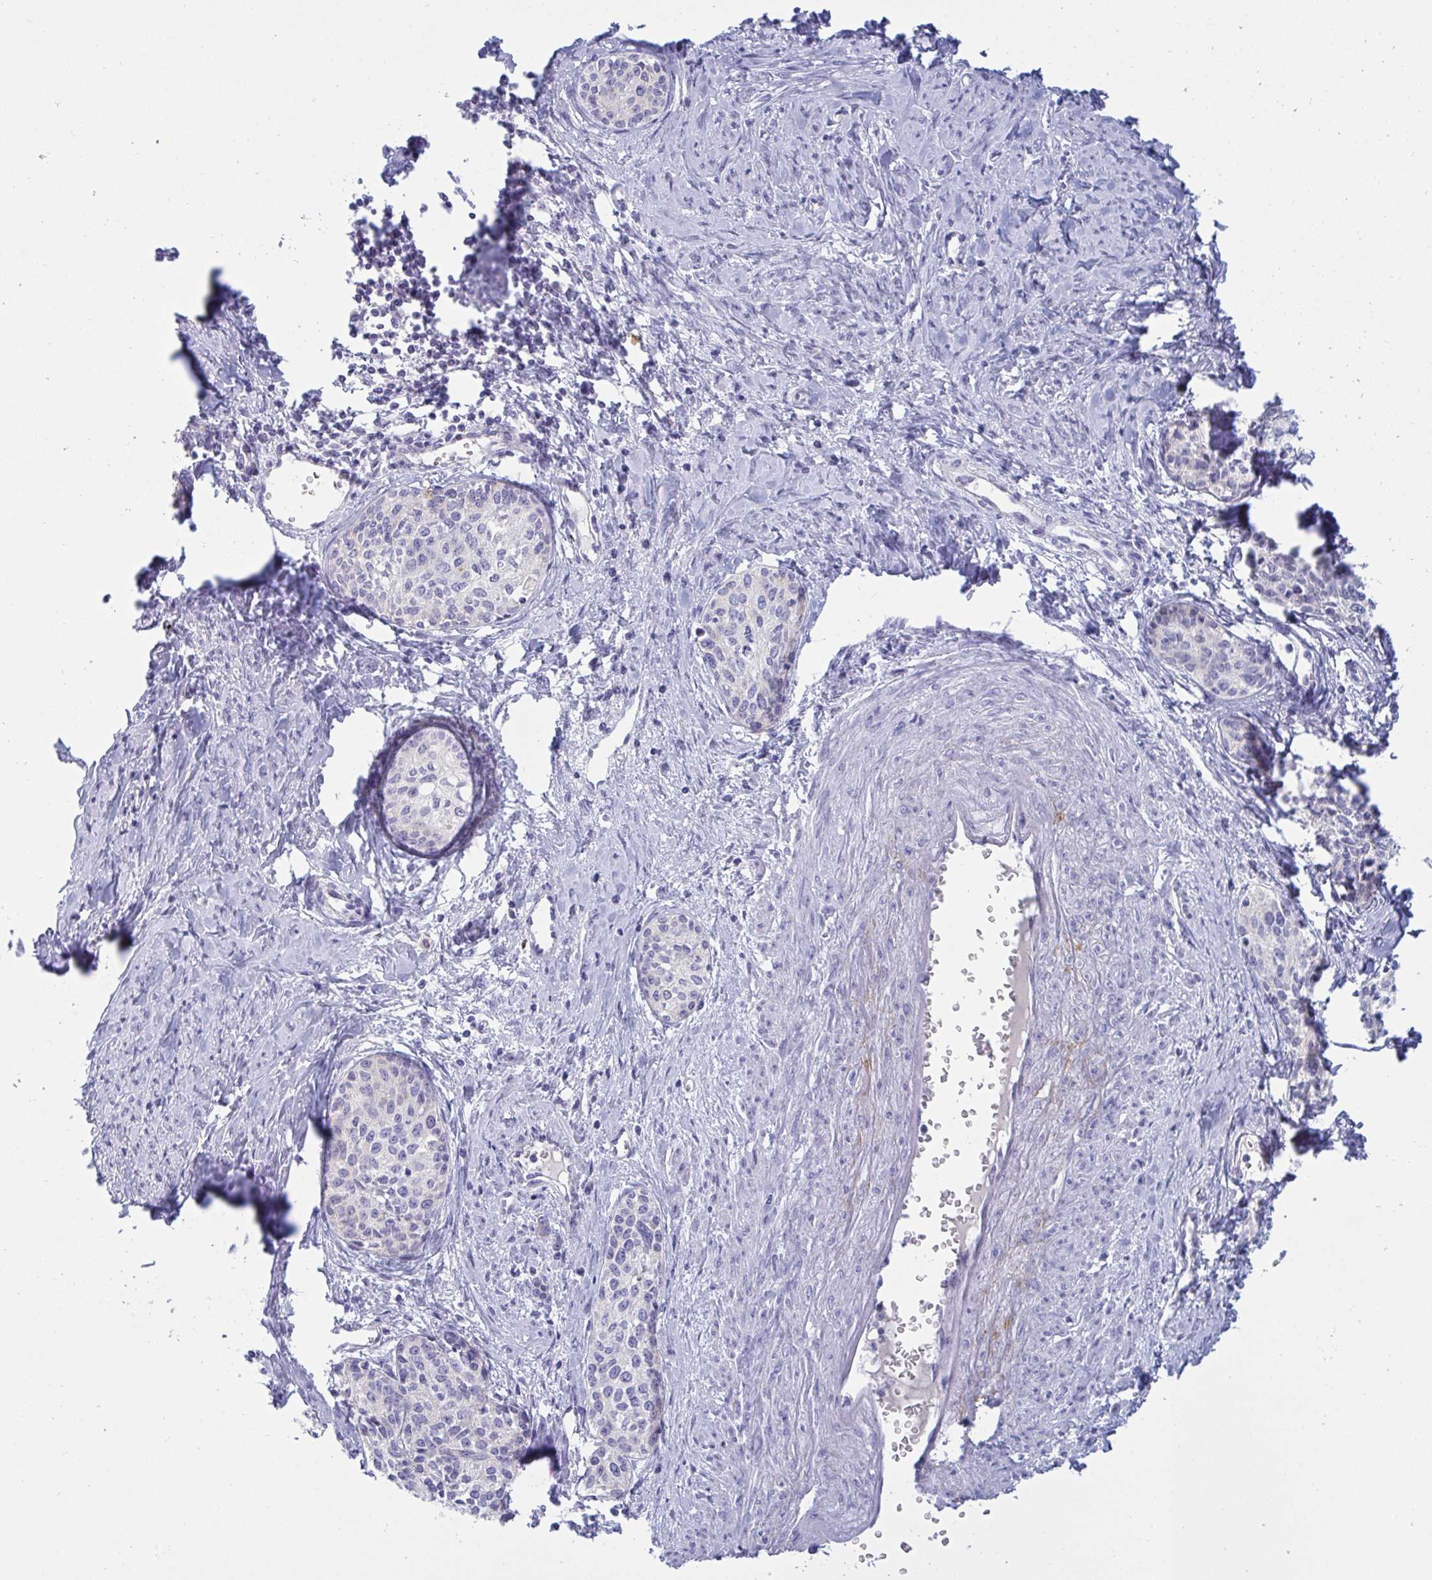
{"staining": {"intensity": "negative", "quantity": "none", "location": "none"}, "tissue": "cervical cancer", "cell_type": "Tumor cells", "image_type": "cancer", "snomed": [{"axis": "morphology", "description": "Squamous cell carcinoma, NOS"}, {"axis": "morphology", "description": "Adenocarcinoma, NOS"}, {"axis": "topography", "description": "Cervix"}], "caption": "This is an immunohistochemistry image of cervical cancer (adenocarcinoma). There is no positivity in tumor cells.", "gene": "TAS2R38", "patient": {"sex": "female", "age": 52}}